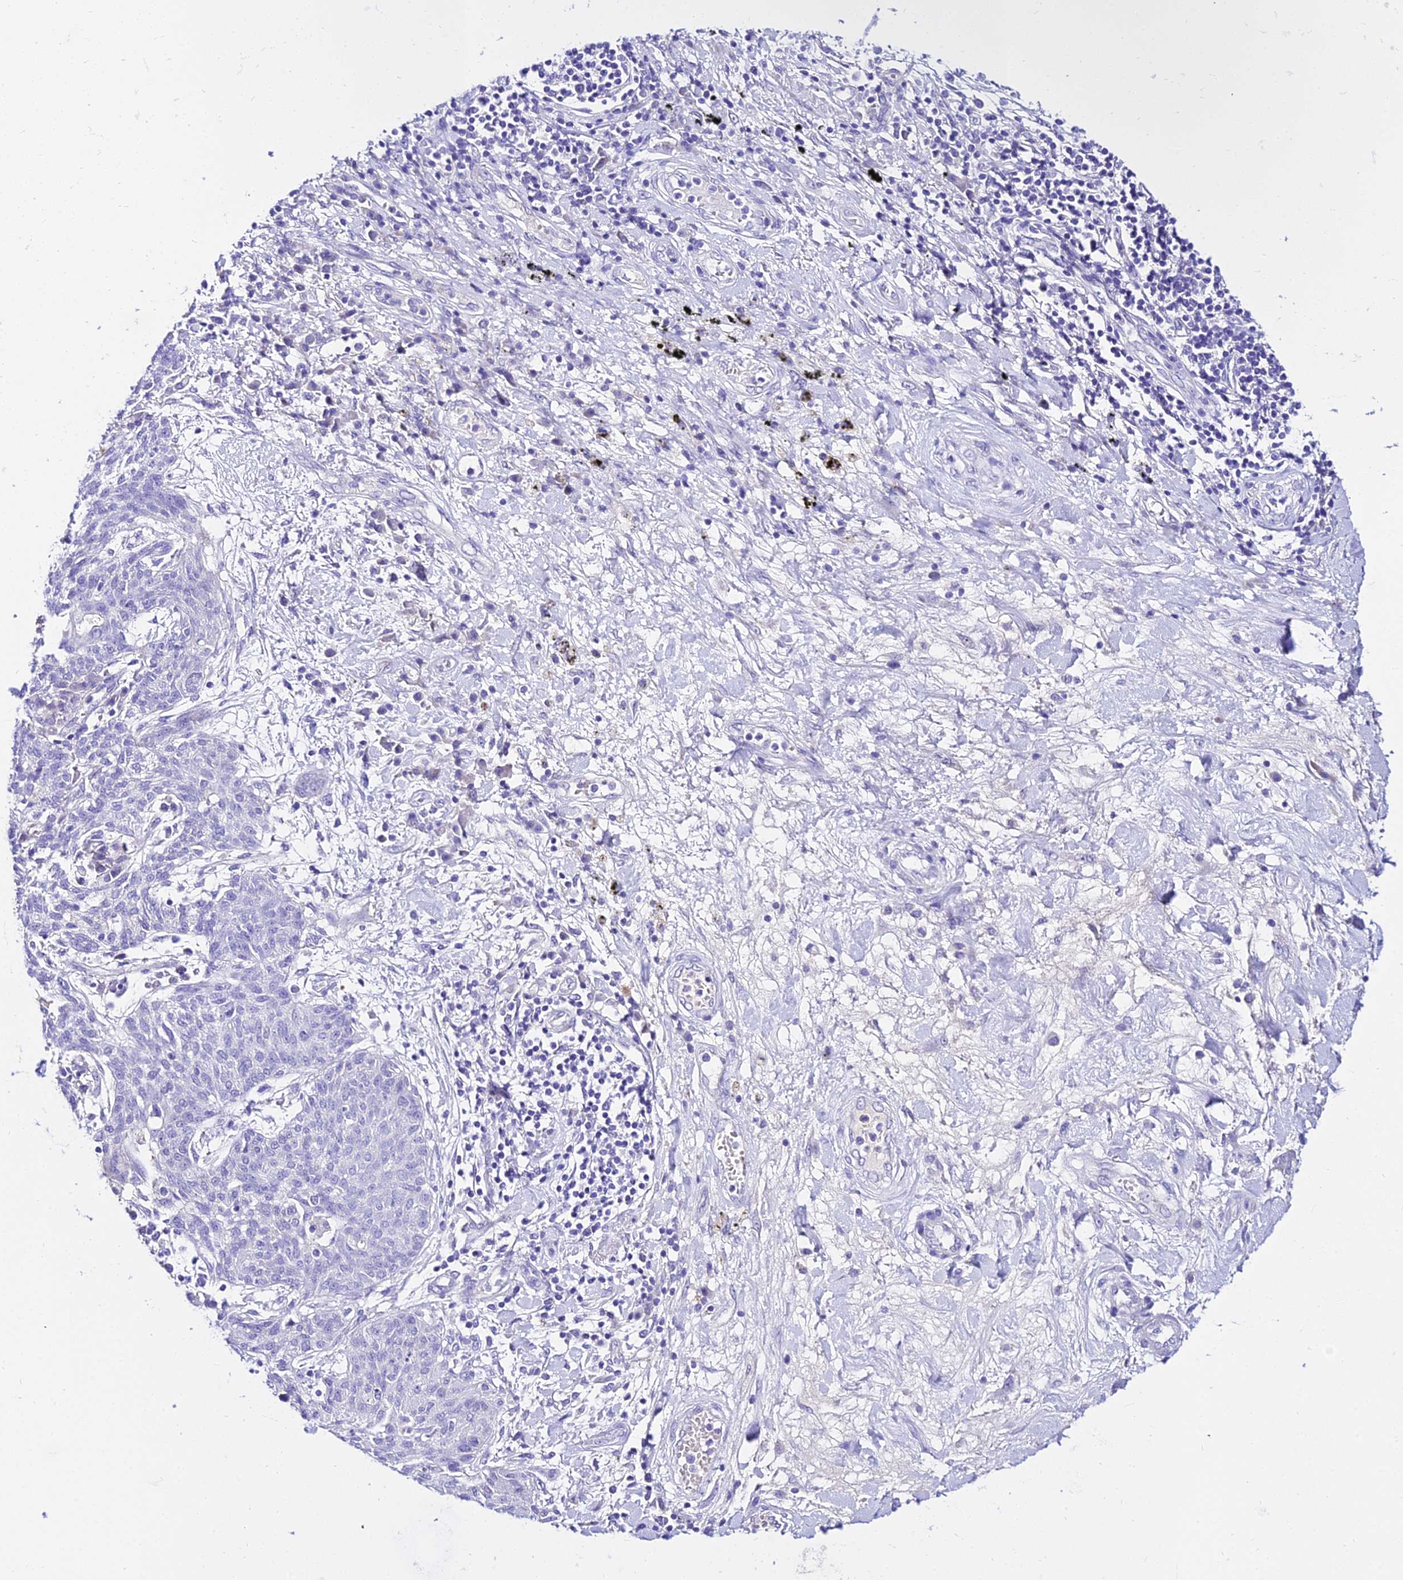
{"staining": {"intensity": "negative", "quantity": "none", "location": "none"}, "tissue": "lung cancer", "cell_type": "Tumor cells", "image_type": "cancer", "snomed": [{"axis": "morphology", "description": "Squamous cell carcinoma, NOS"}, {"axis": "topography", "description": "Lung"}], "caption": "Tumor cells are negative for brown protein staining in lung cancer.", "gene": "DEFB106A", "patient": {"sex": "female", "age": 70}}